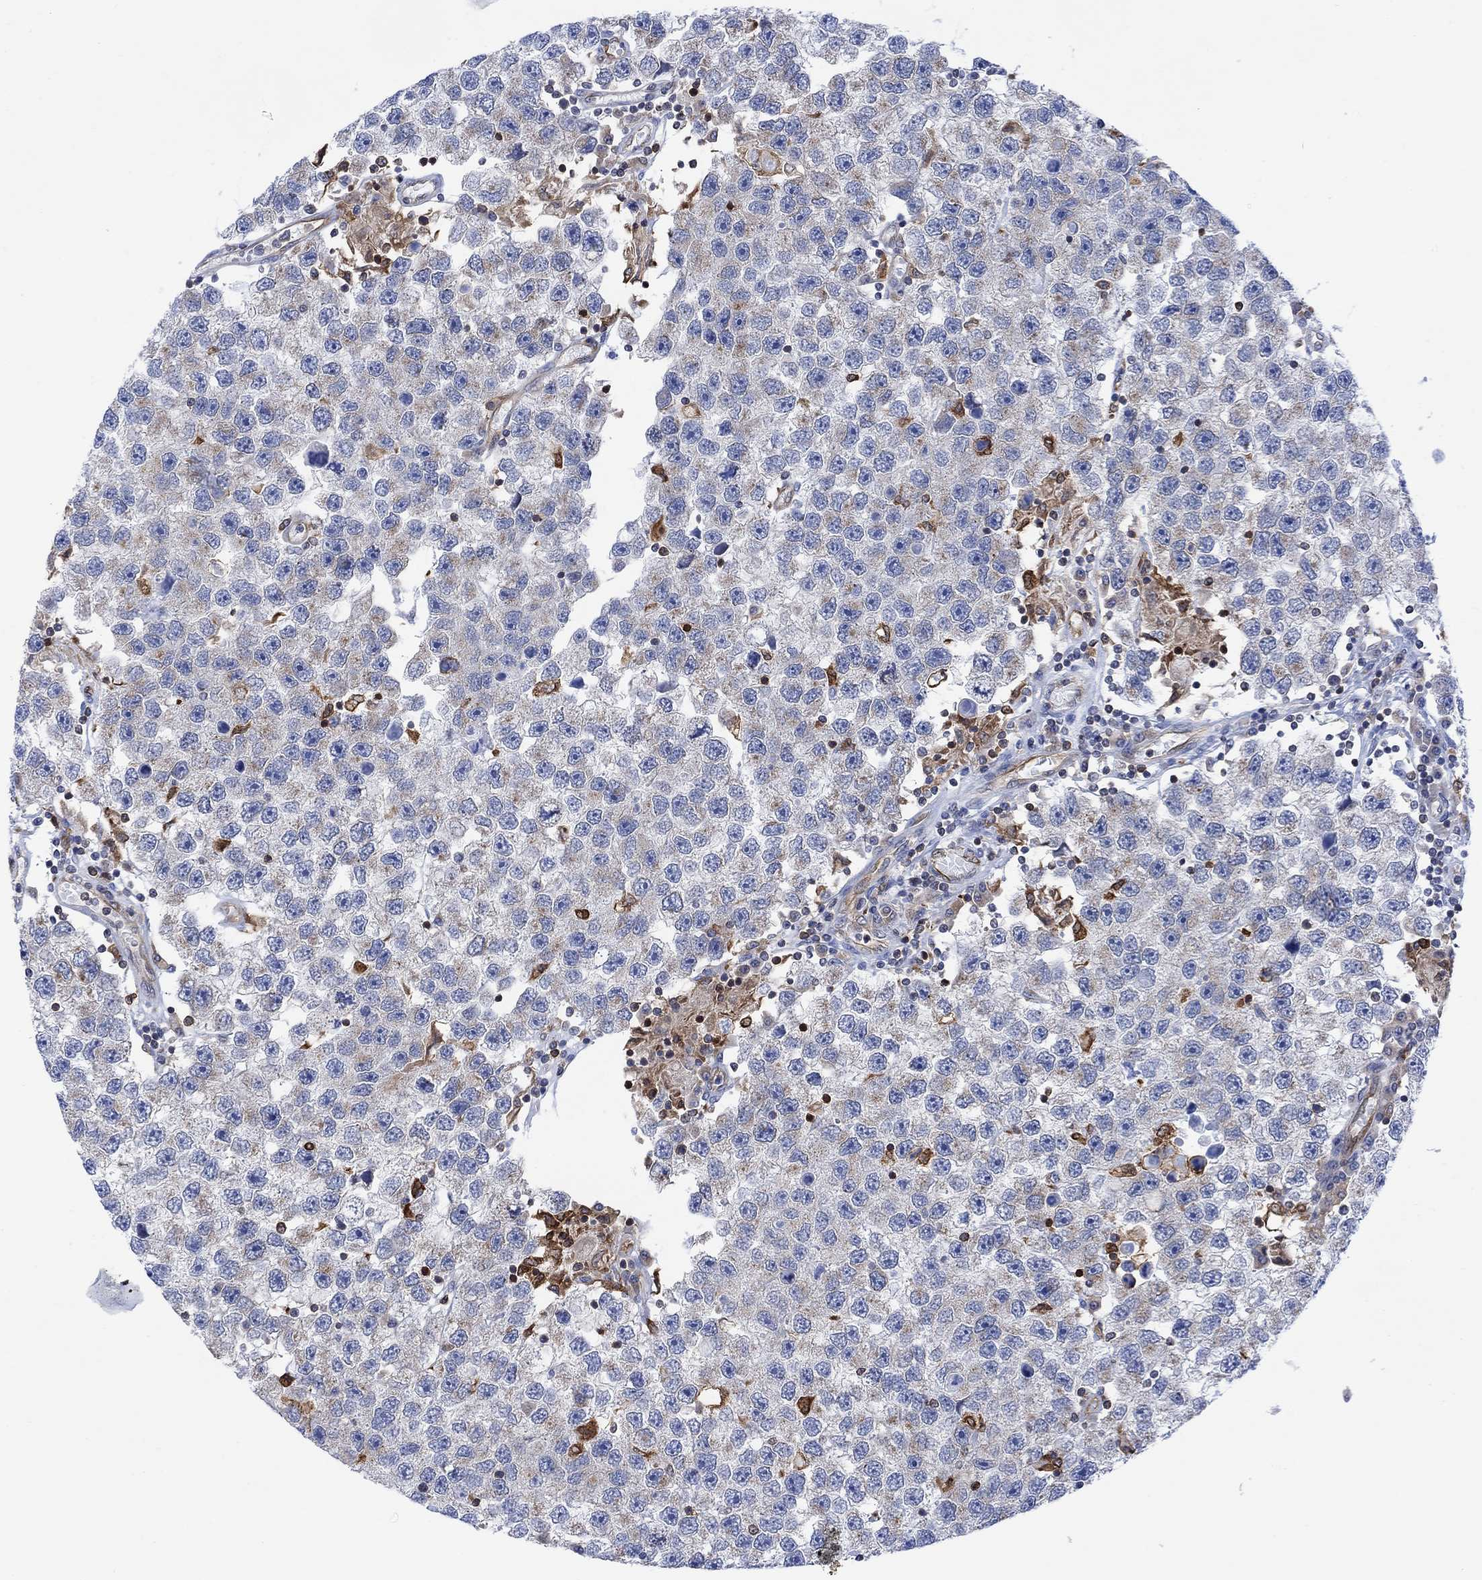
{"staining": {"intensity": "negative", "quantity": "none", "location": "none"}, "tissue": "testis cancer", "cell_type": "Tumor cells", "image_type": "cancer", "snomed": [{"axis": "morphology", "description": "Seminoma, NOS"}, {"axis": "topography", "description": "Testis"}], "caption": "A micrograph of human seminoma (testis) is negative for staining in tumor cells.", "gene": "GBP5", "patient": {"sex": "male", "age": 26}}